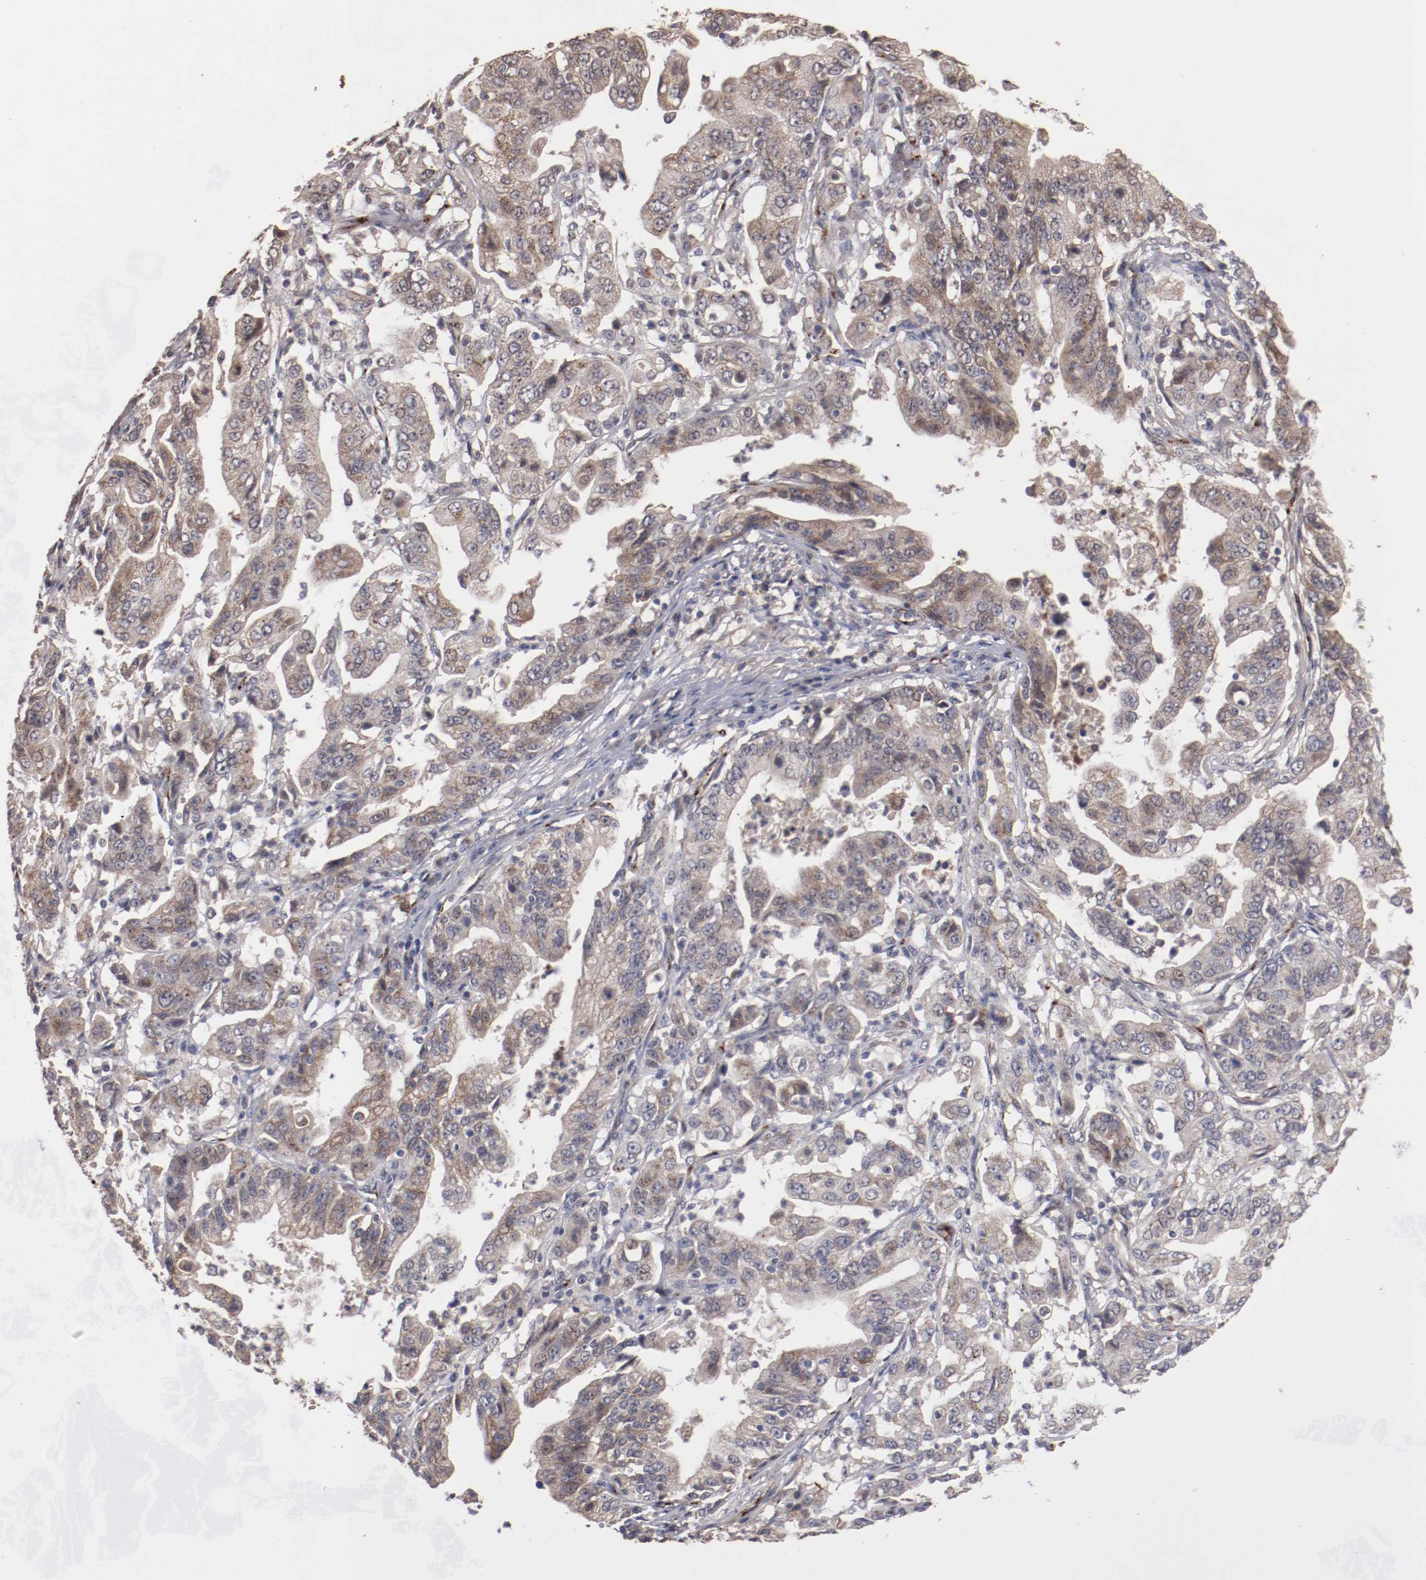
{"staining": {"intensity": "weak", "quantity": "25%-75%", "location": "cytoplasmic/membranous"}, "tissue": "stomach cancer", "cell_type": "Tumor cells", "image_type": "cancer", "snomed": [{"axis": "morphology", "description": "Adenocarcinoma, NOS"}, {"axis": "topography", "description": "Stomach, upper"}], "caption": "There is low levels of weak cytoplasmic/membranous staining in tumor cells of stomach cancer, as demonstrated by immunohistochemical staining (brown color).", "gene": "DIPK2B", "patient": {"sex": "female", "age": 50}}